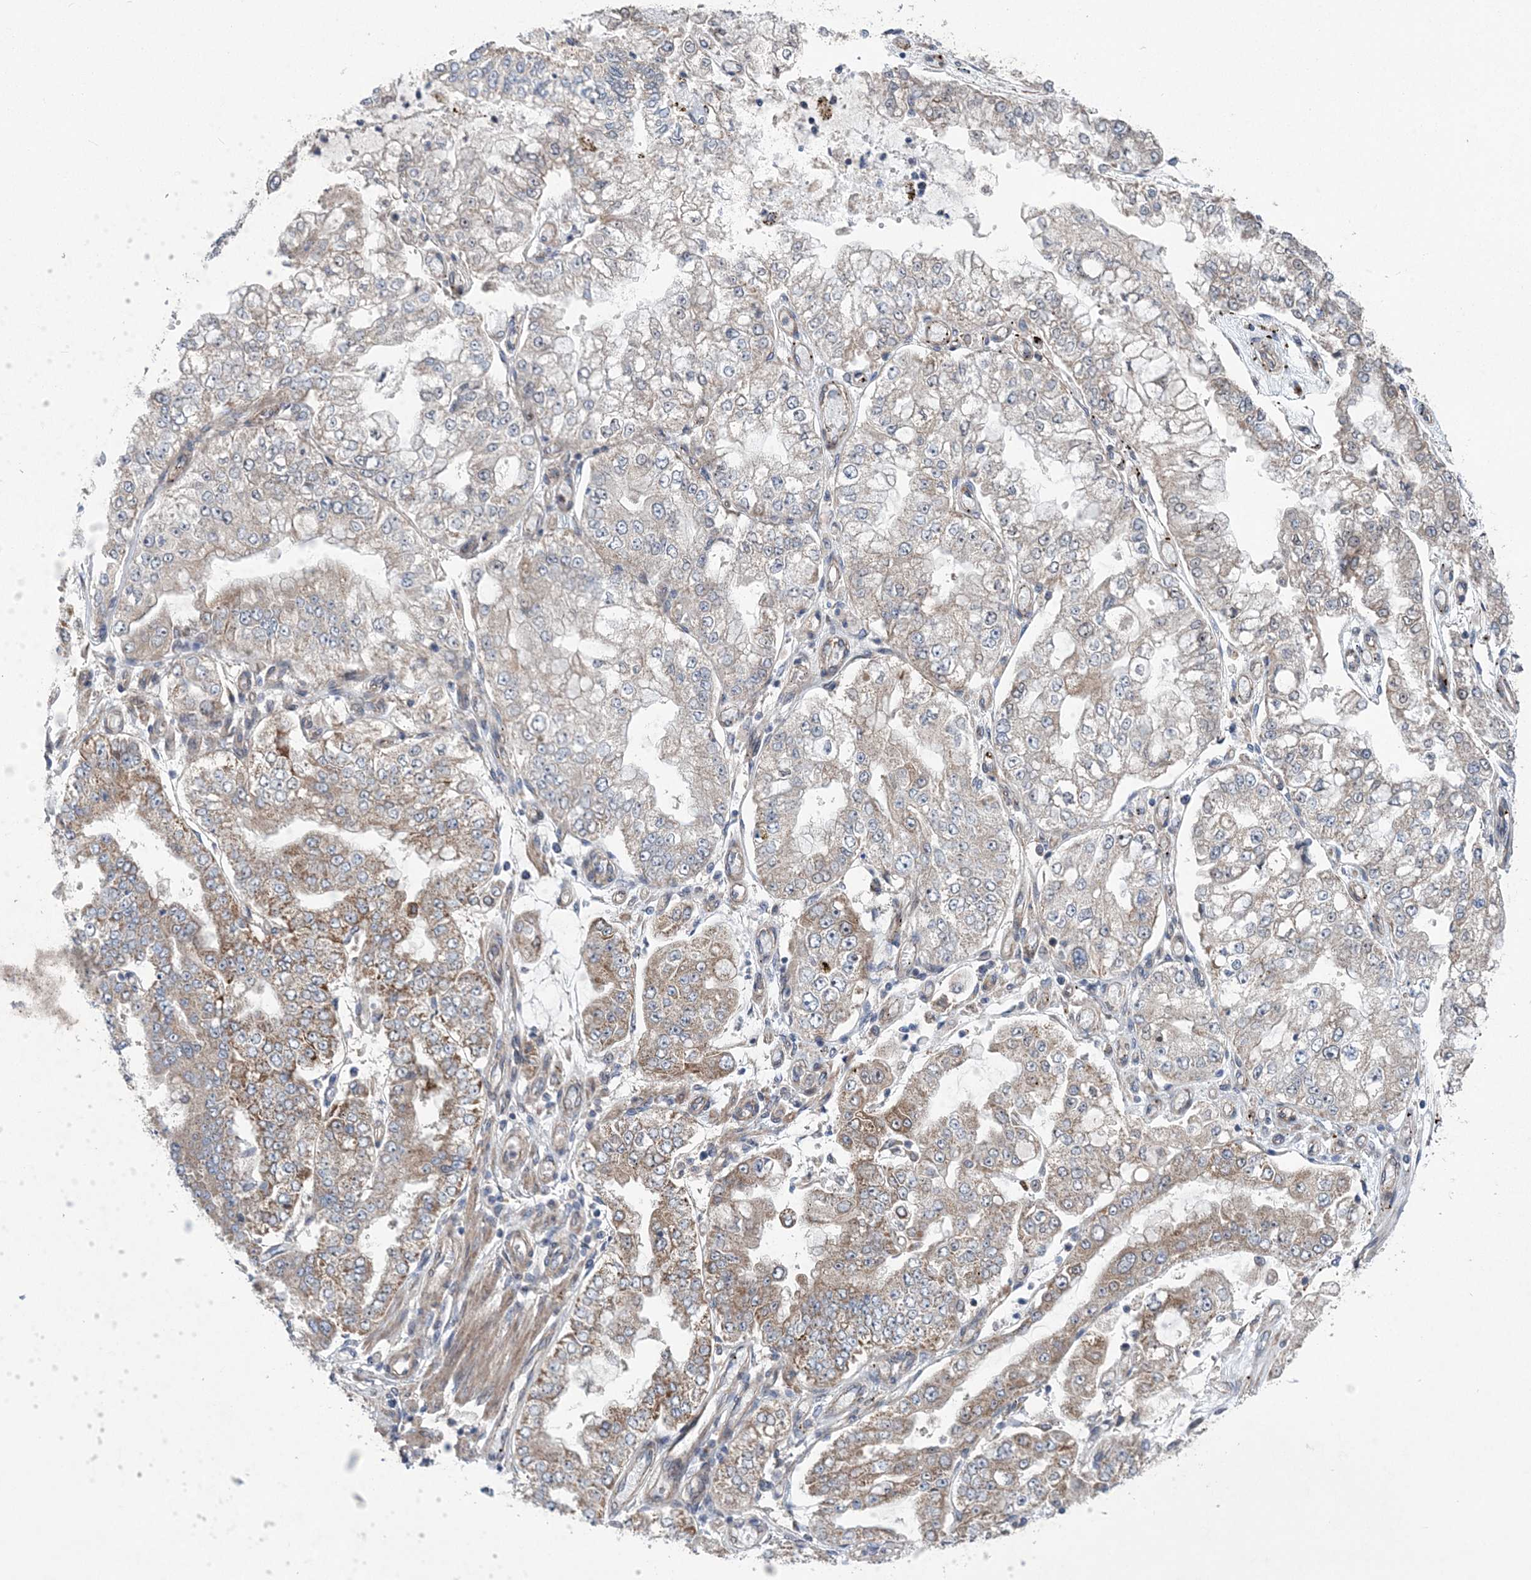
{"staining": {"intensity": "moderate", "quantity": "<25%", "location": "cytoplasmic/membranous"}, "tissue": "stomach cancer", "cell_type": "Tumor cells", "image_type": "cancer", "snomed": [{"axis": "morphology", "description": "Adenocarcinoma, NOS"}, {"axis": "topography", "description": "Stomach"}], "caption": "Stomach cancer stained for a protein (brown) displays moderate cytoplasmic/membranous positive positivity in about <25% of tumor cells.", "gene": "MTRF1L", "patient": {"sex": "male", "age": 76}}